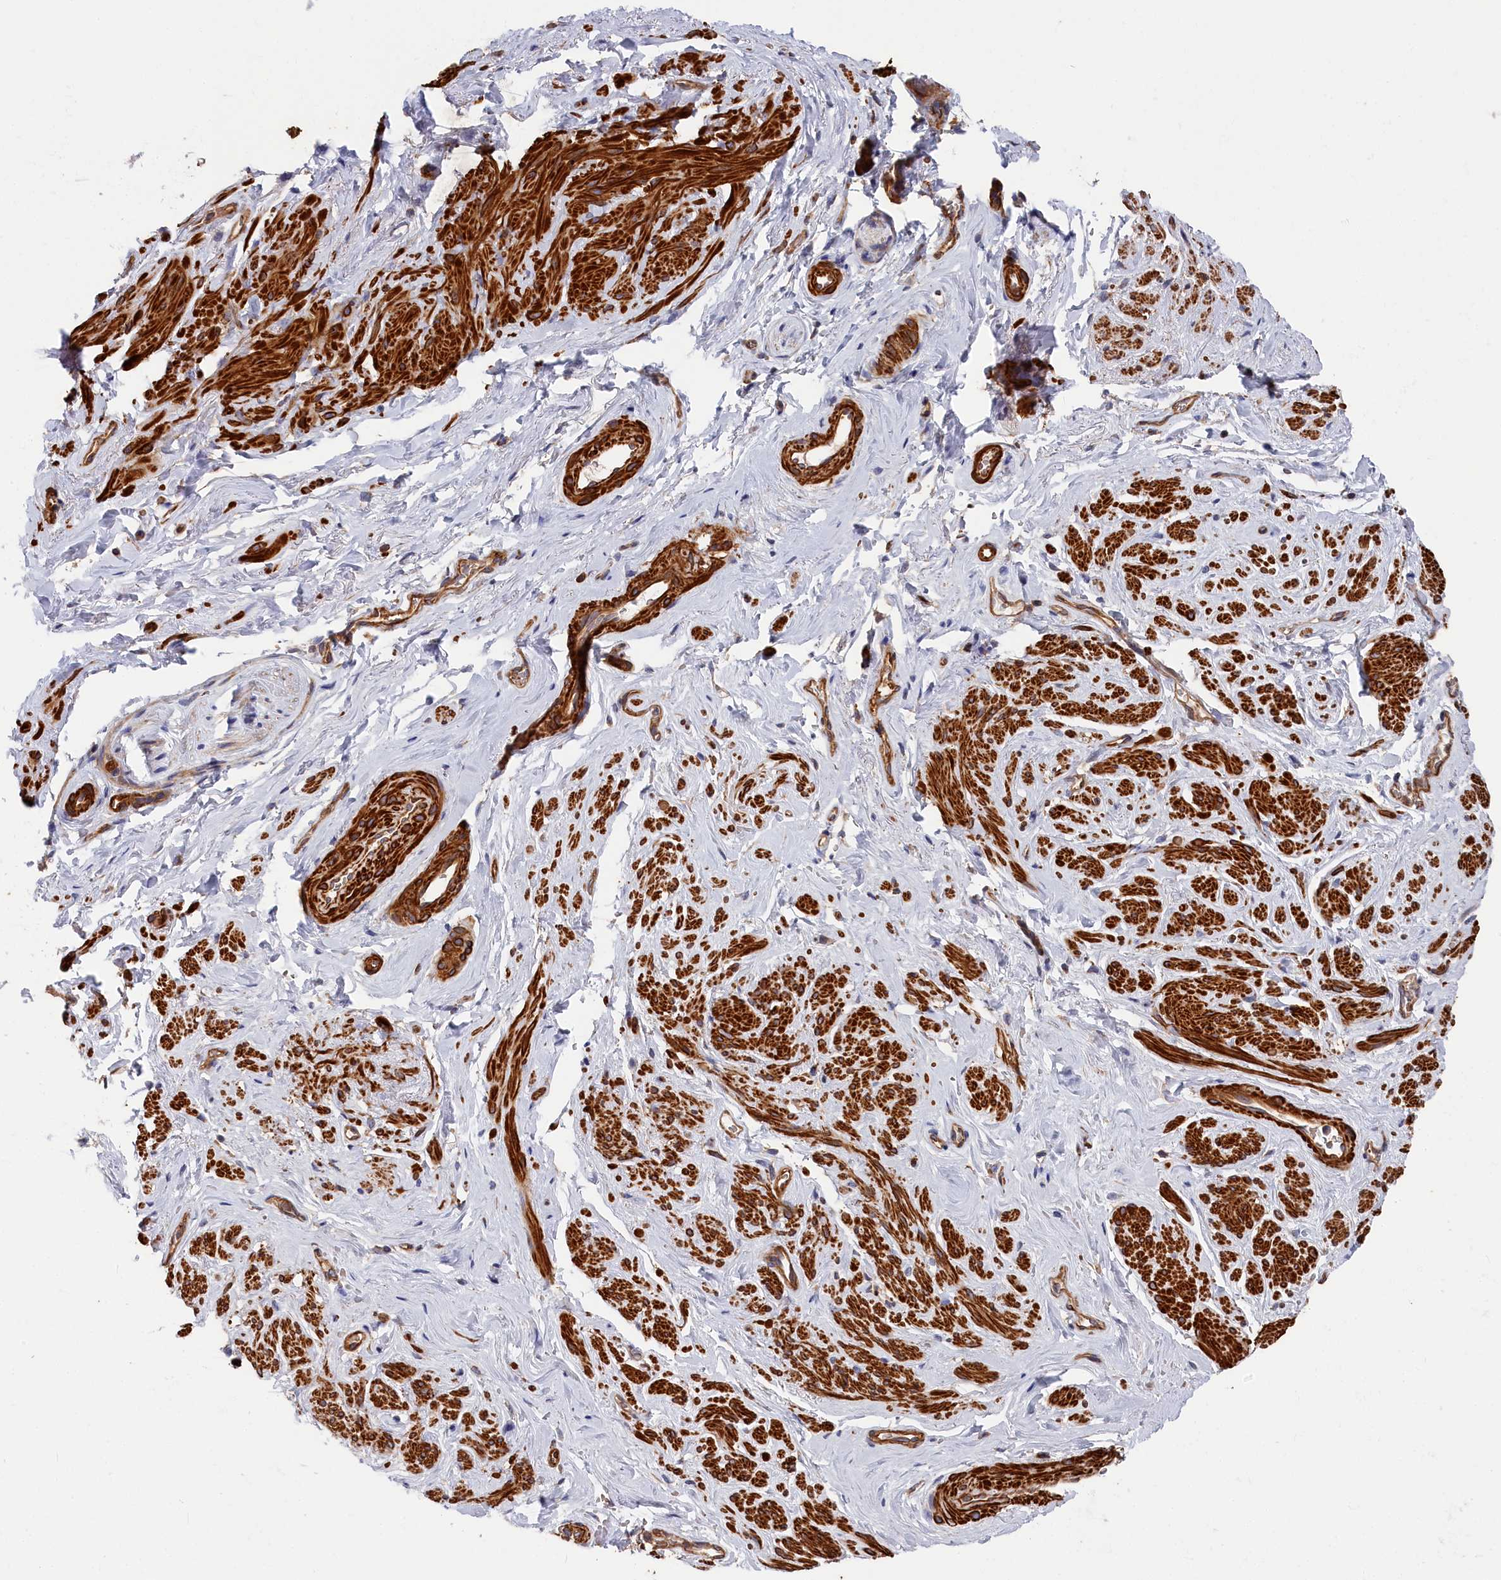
{"staining": {"intensity": "strong", "quantity": ">75%", "location": "cytoplasmic/membranous"}, "tissue": "smooth muscle", "cell_type": "Smooth muscle cells", "image_type": "normal", "snomed": [{"axis": "morphology", "description": "Normal tissue, NOS"}, {"axis": "topography", "description": "Smooth muscle"}, {"axis": "topography", "description": "Peripheral nerve tissue"}], "caption": "DAB (3,3'-diaminobenzidine) immunohistochemical staining of benign smooth muscle exhibits strong cytoplasmic/membranous protein expression in approximately >75% of smooth muscle cells. Nuclei are stained in blue.", "gene": "LDHD", "patient": {"sex": "male", "age": 69}}